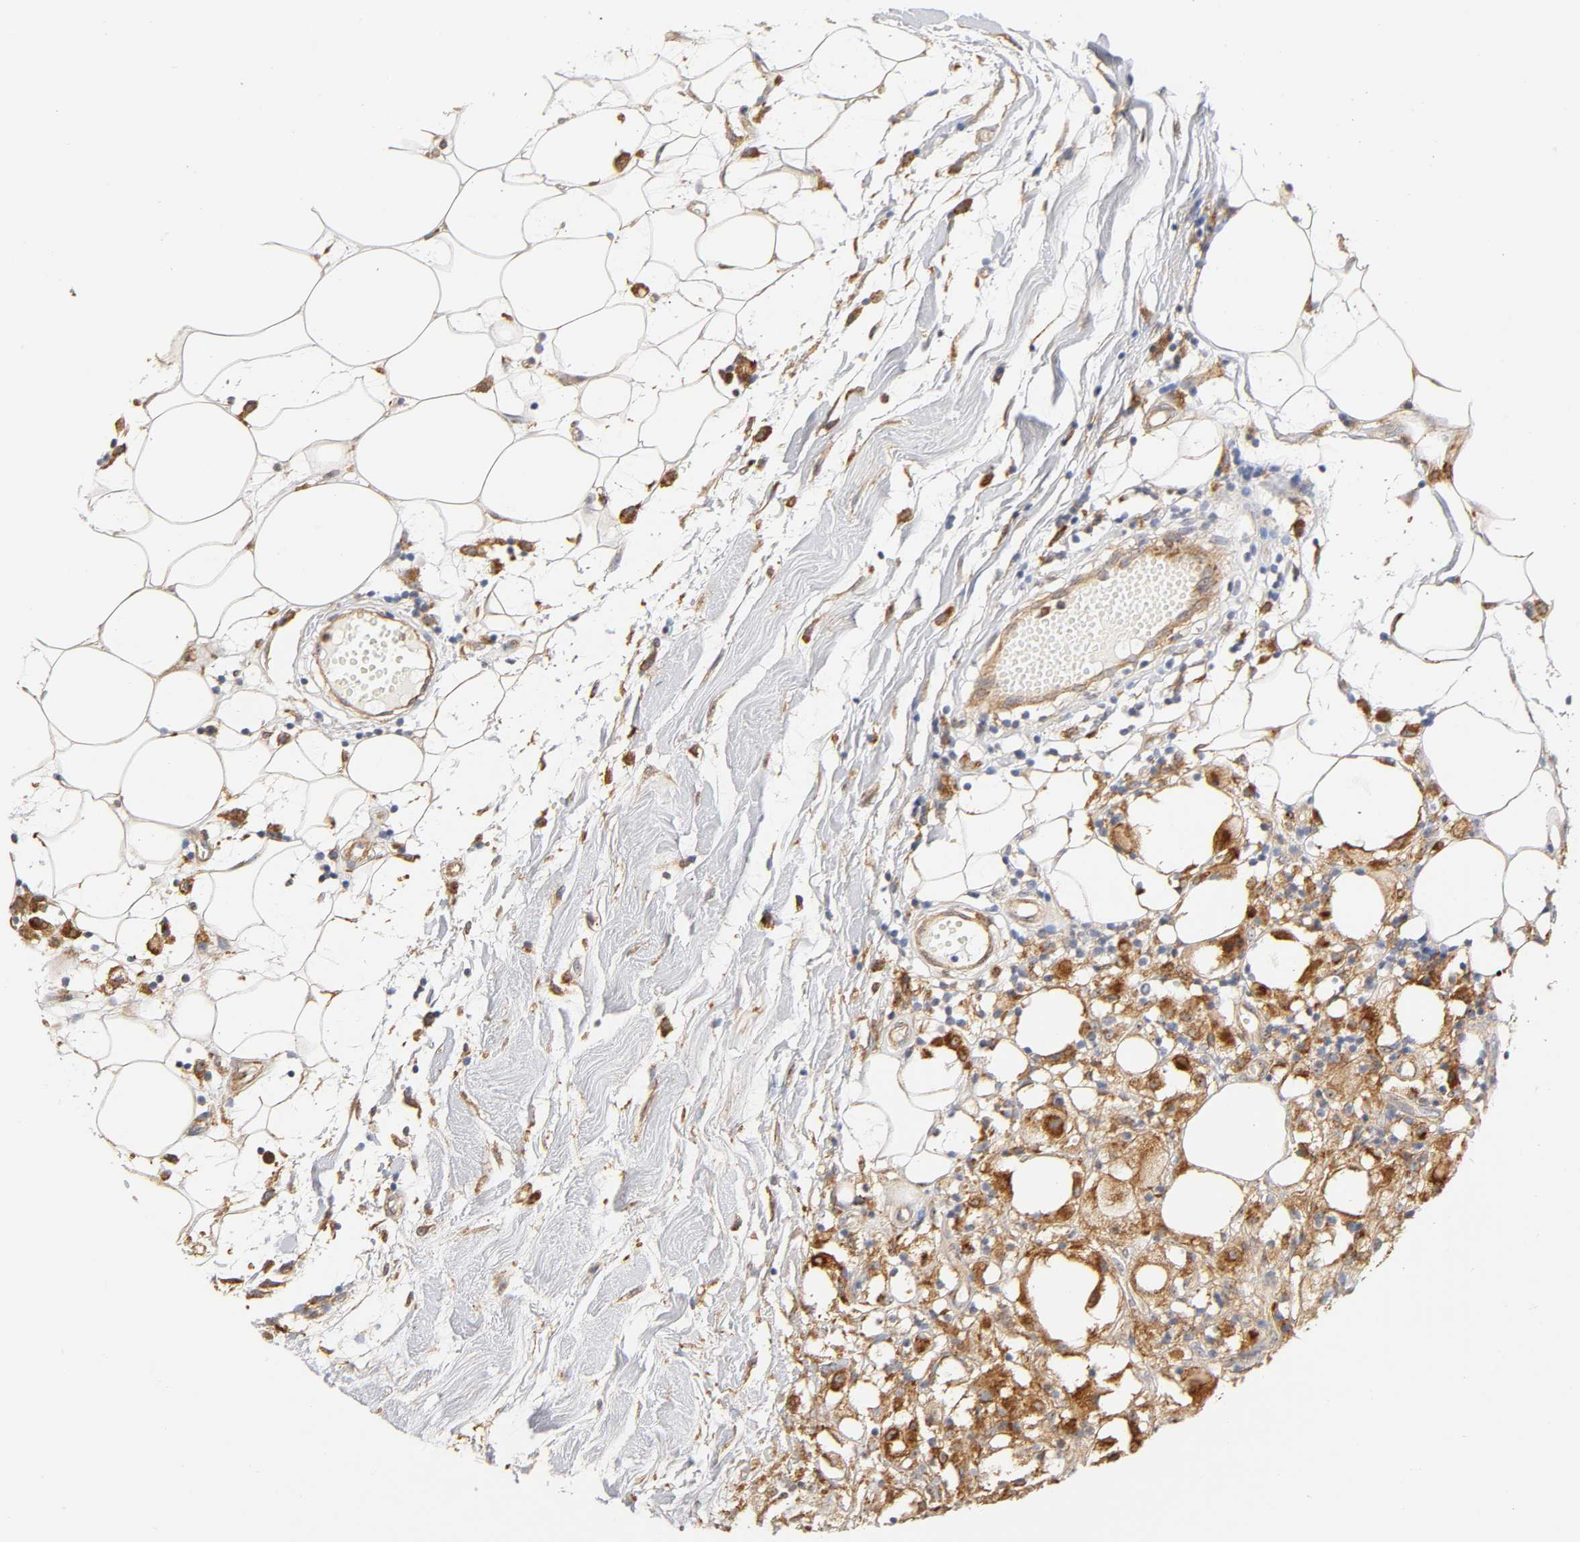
{"staining": {"intensity": "strong", "quantity": ">75%", "location": "cytoplasmic/membranous,nuclear"}, "tissue": "thyroid cancer", "cell_type": "Tumor cells", "image_type": "cancer", "snomed": [{"axis": "morphology", "description": "Carcinoma, NOS"}, {"axis": "topography", "description": "Thyroid gland"}], "caption": "Immunohistochemical staining of human thyroid cancer exhibits strong cytoplasmic/membranous and nuclear protein expression in approximately >75% of tumor cells.", "gene": "PLD1", "patient": {"sex": "female", "age": 77}}